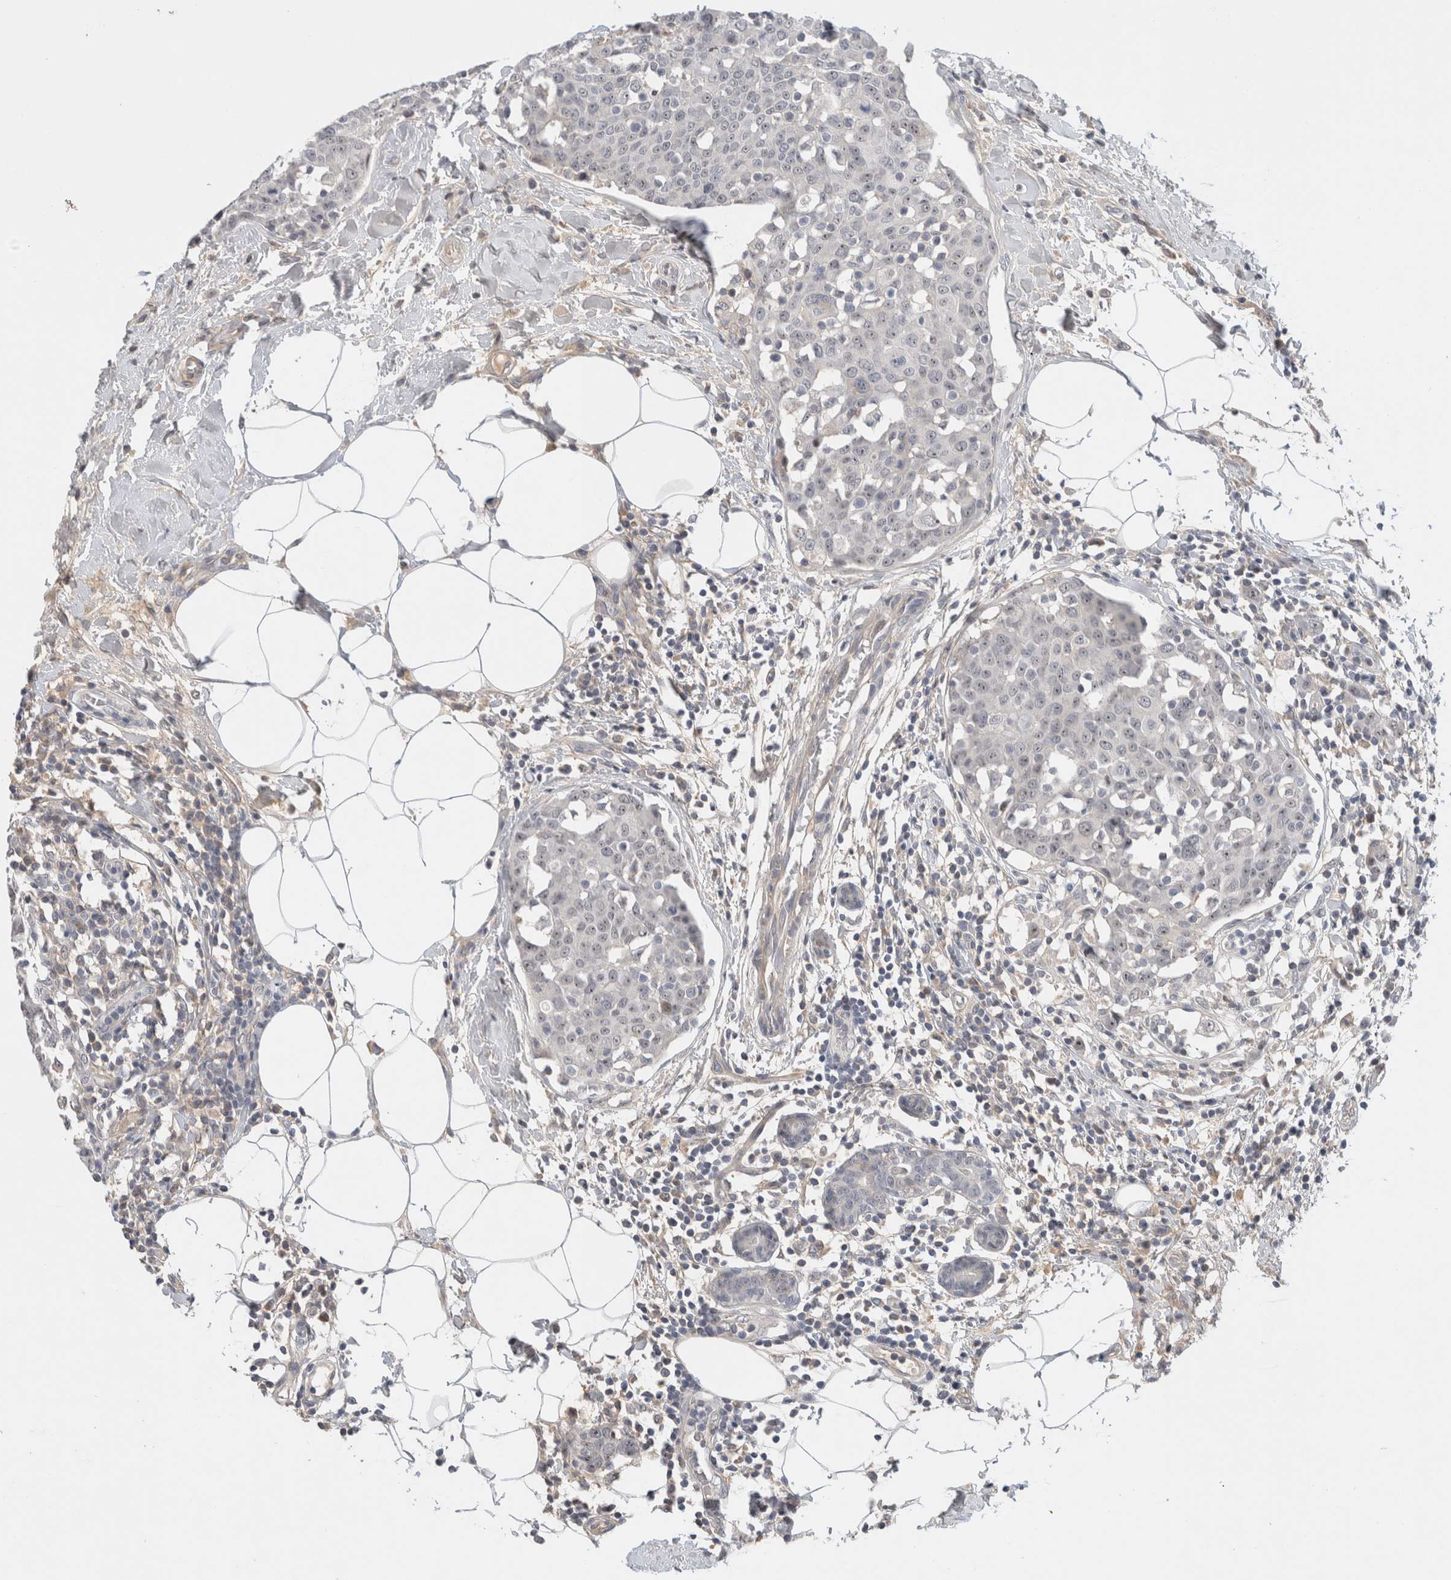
{"staining": {"intensity": "negative", "quantity": "none", "location": "none"}, "tissue": "breast cancer", "cell_type": "Tumor cells", "image_type": "cancer", "snomed": [{"axis": "morphology", "description": "Normal tissue, NOS"}, {"axis": "morphology", "description": "Duct carcinoma"}, {"axis": "topography", "description": "Breast"}], "caption": "The immunohistochemistry micrograph has no significant expression in tumor cells of breast invasive ductal carcinoma tissue. (Brightfield microscopy of DAB IHC at high magnification).", "gene": "HCN3", "patient": {"sex": "female", "age": 37}}